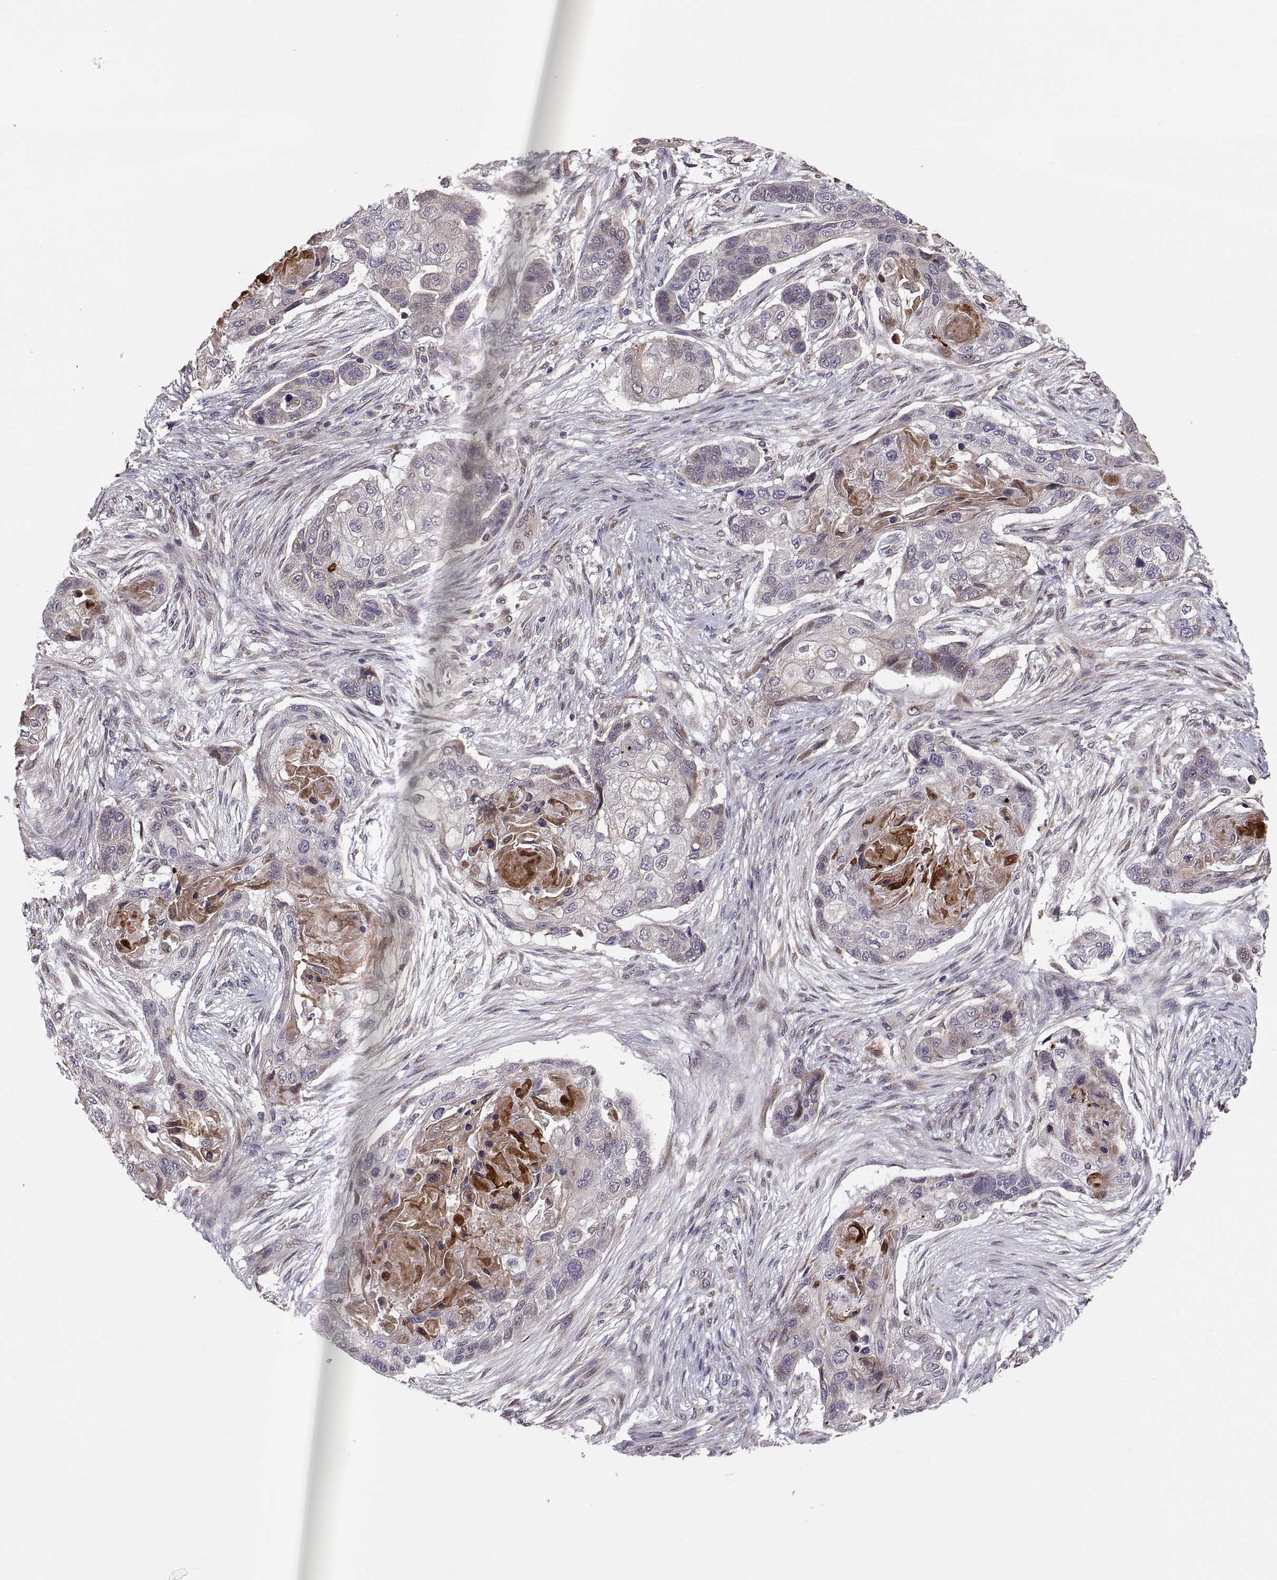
{"staining": {"intensity": "negative", "quantity": "none", "location": "none"}, "tissue": "lung cancer", "cell_type": "Tumor cells", "image_type": "cancer", "snomed": [{"axis": "morphology", "description": "Squamous cell carcinoma, NOS"}, {"axis": "topography", "description": "Lung"}], "caption": "DAB (3,3'-diaminobenzidine) immunohistochemical staining of lung squamous cell carcinoma shows no significant positivity in tumor cells. (Stains: DAB immunohistochemistry (IHC) with hematoxylin counter stain, Microscopy: brightfield microscopy at high magnification).", "gene": "TESC", "patient": {"sex": "male", "age": 69}}